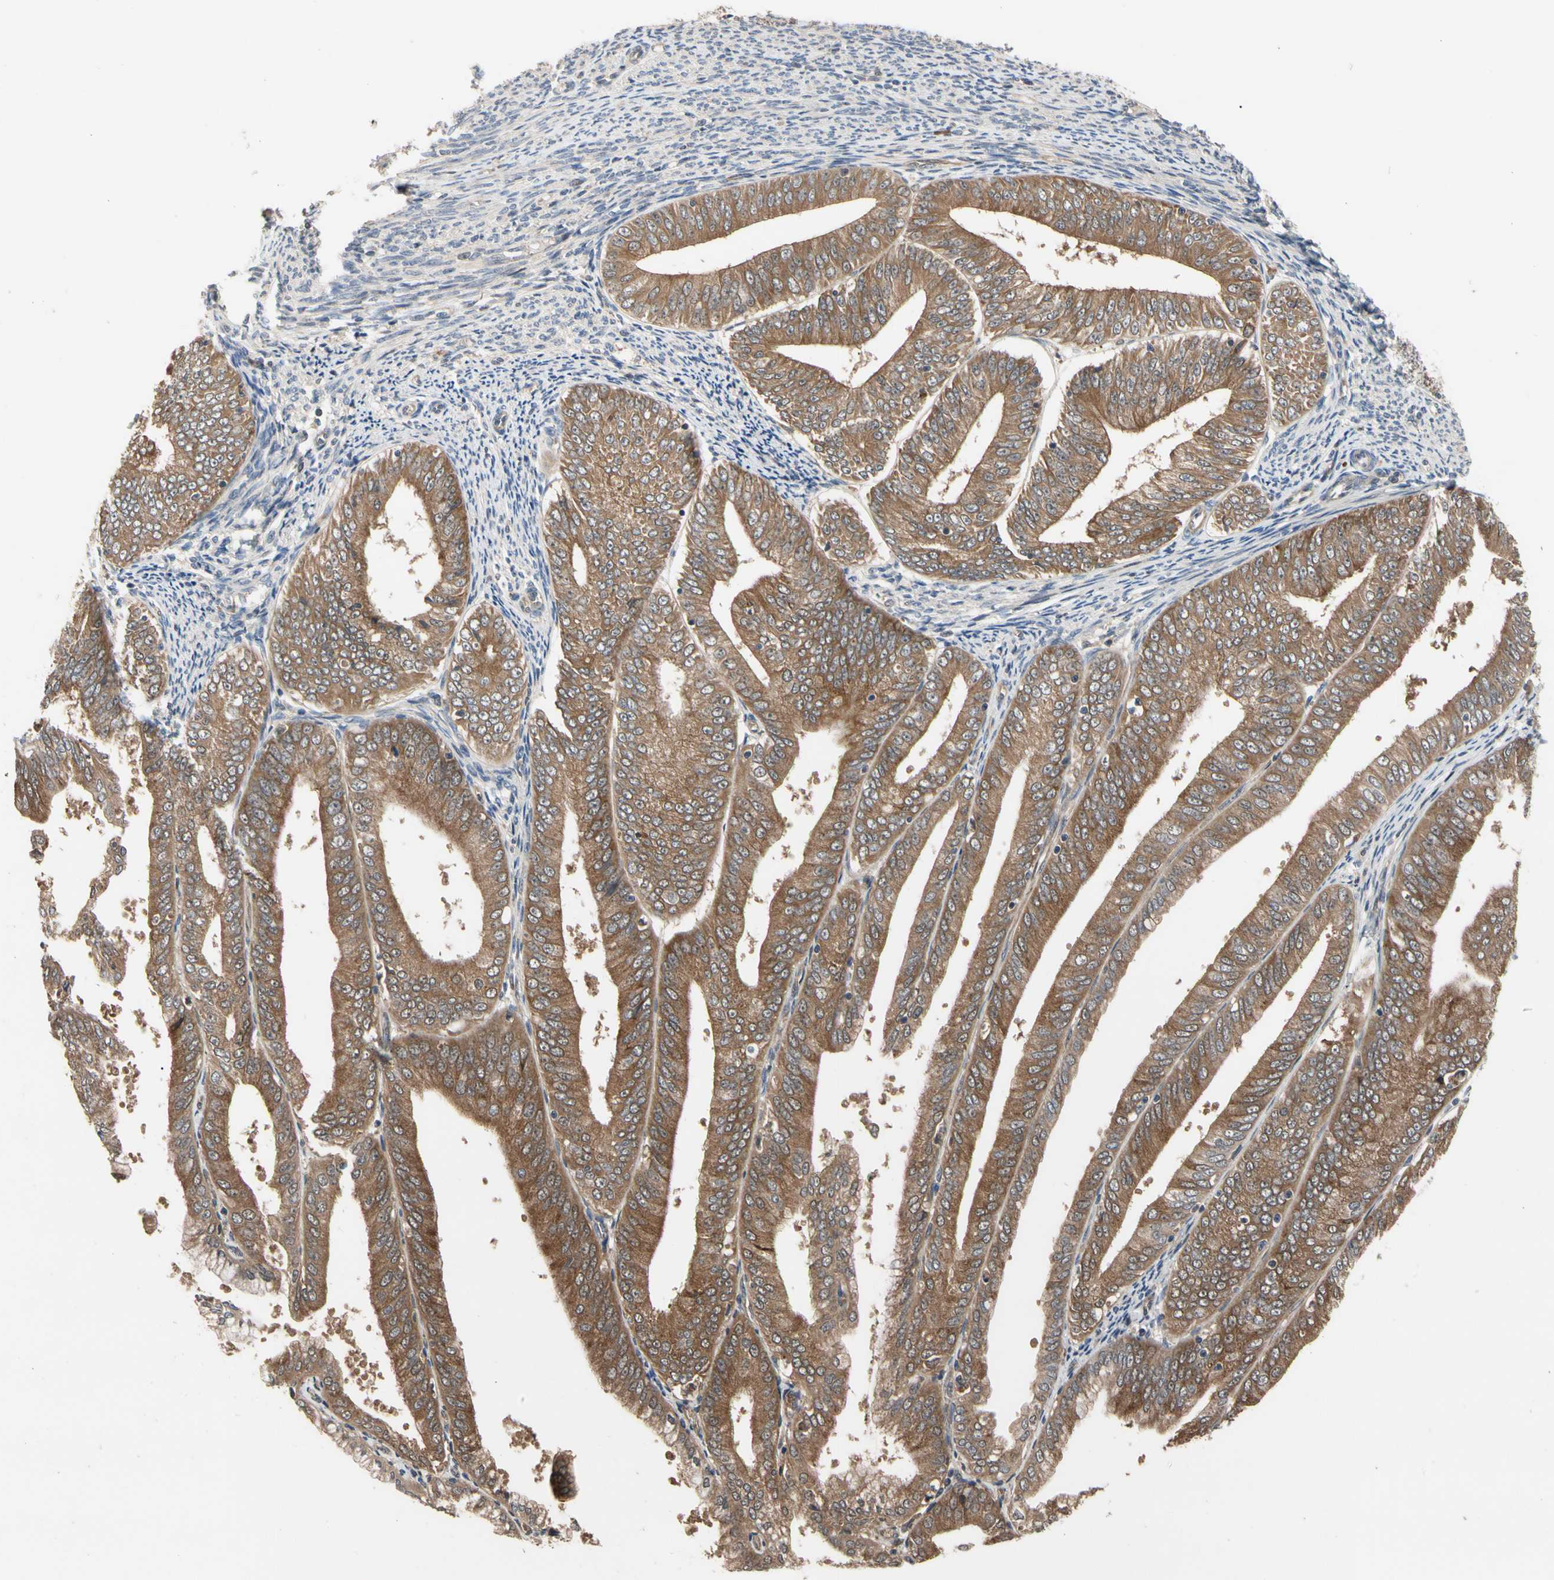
{"staining": {"intensity": "moderate", "quantity": ">75%", "location": "cytoplasmic/membranous"}, "tissue": "endometrial cancer", "cell_type": "Tumor cells", "image_type": "cancer", "snomed": [{"axis": "morphology", "description": "Adenocarcinoma, NOS"}, {"axis": "topography", "description": "Endometrium"}], "caption": "Protein expression analysis of human endometrial cancer reveals moderate cytoplasmic/membranous staining in approximately >75% of tumor cells.", "gene": "CYTIP", "patient": {"sex": "female", "age": 63}}